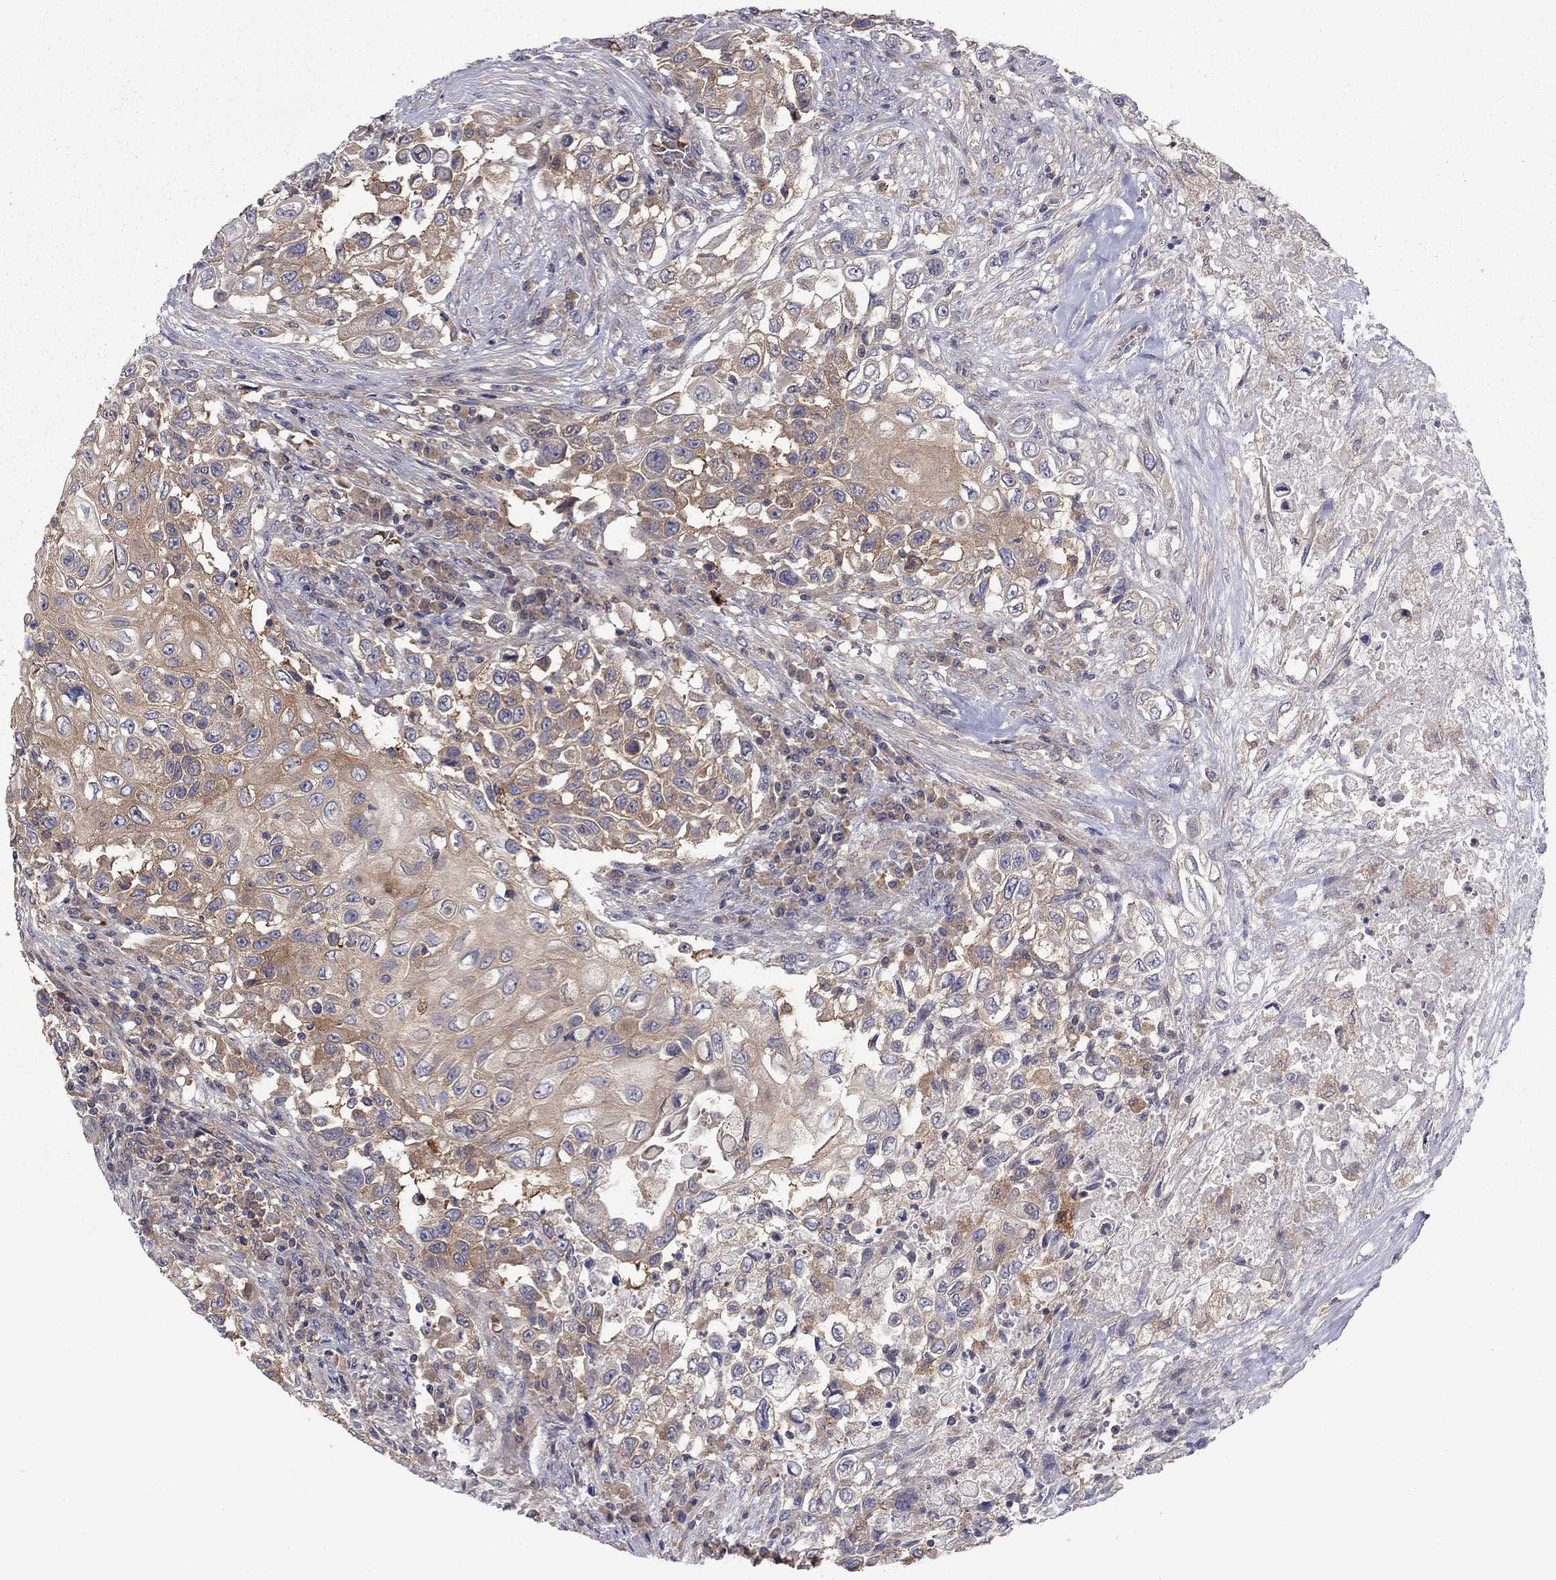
{"staining": {"intensity": "moderate", "quantity": "<25%", "location": "cytoplasmic/membranous"}, "tissue": "urothelial cancer", "cell_type": "Tumor cells", "image_type": "cancer", "snomed": [{"axis": "morphology", "description": "Urothelial carcinoma, High grade"}, {"axis": "topography", "description": "Urinary bladder"}], "caption": "High-grade urothelial carcinoma stained with IHC displays moderate cytoplasmic/membranous positivity in approximately <25% of tumor cells.", "gene": "RNF123", "patient": {"sex": "female", "age": 56}}